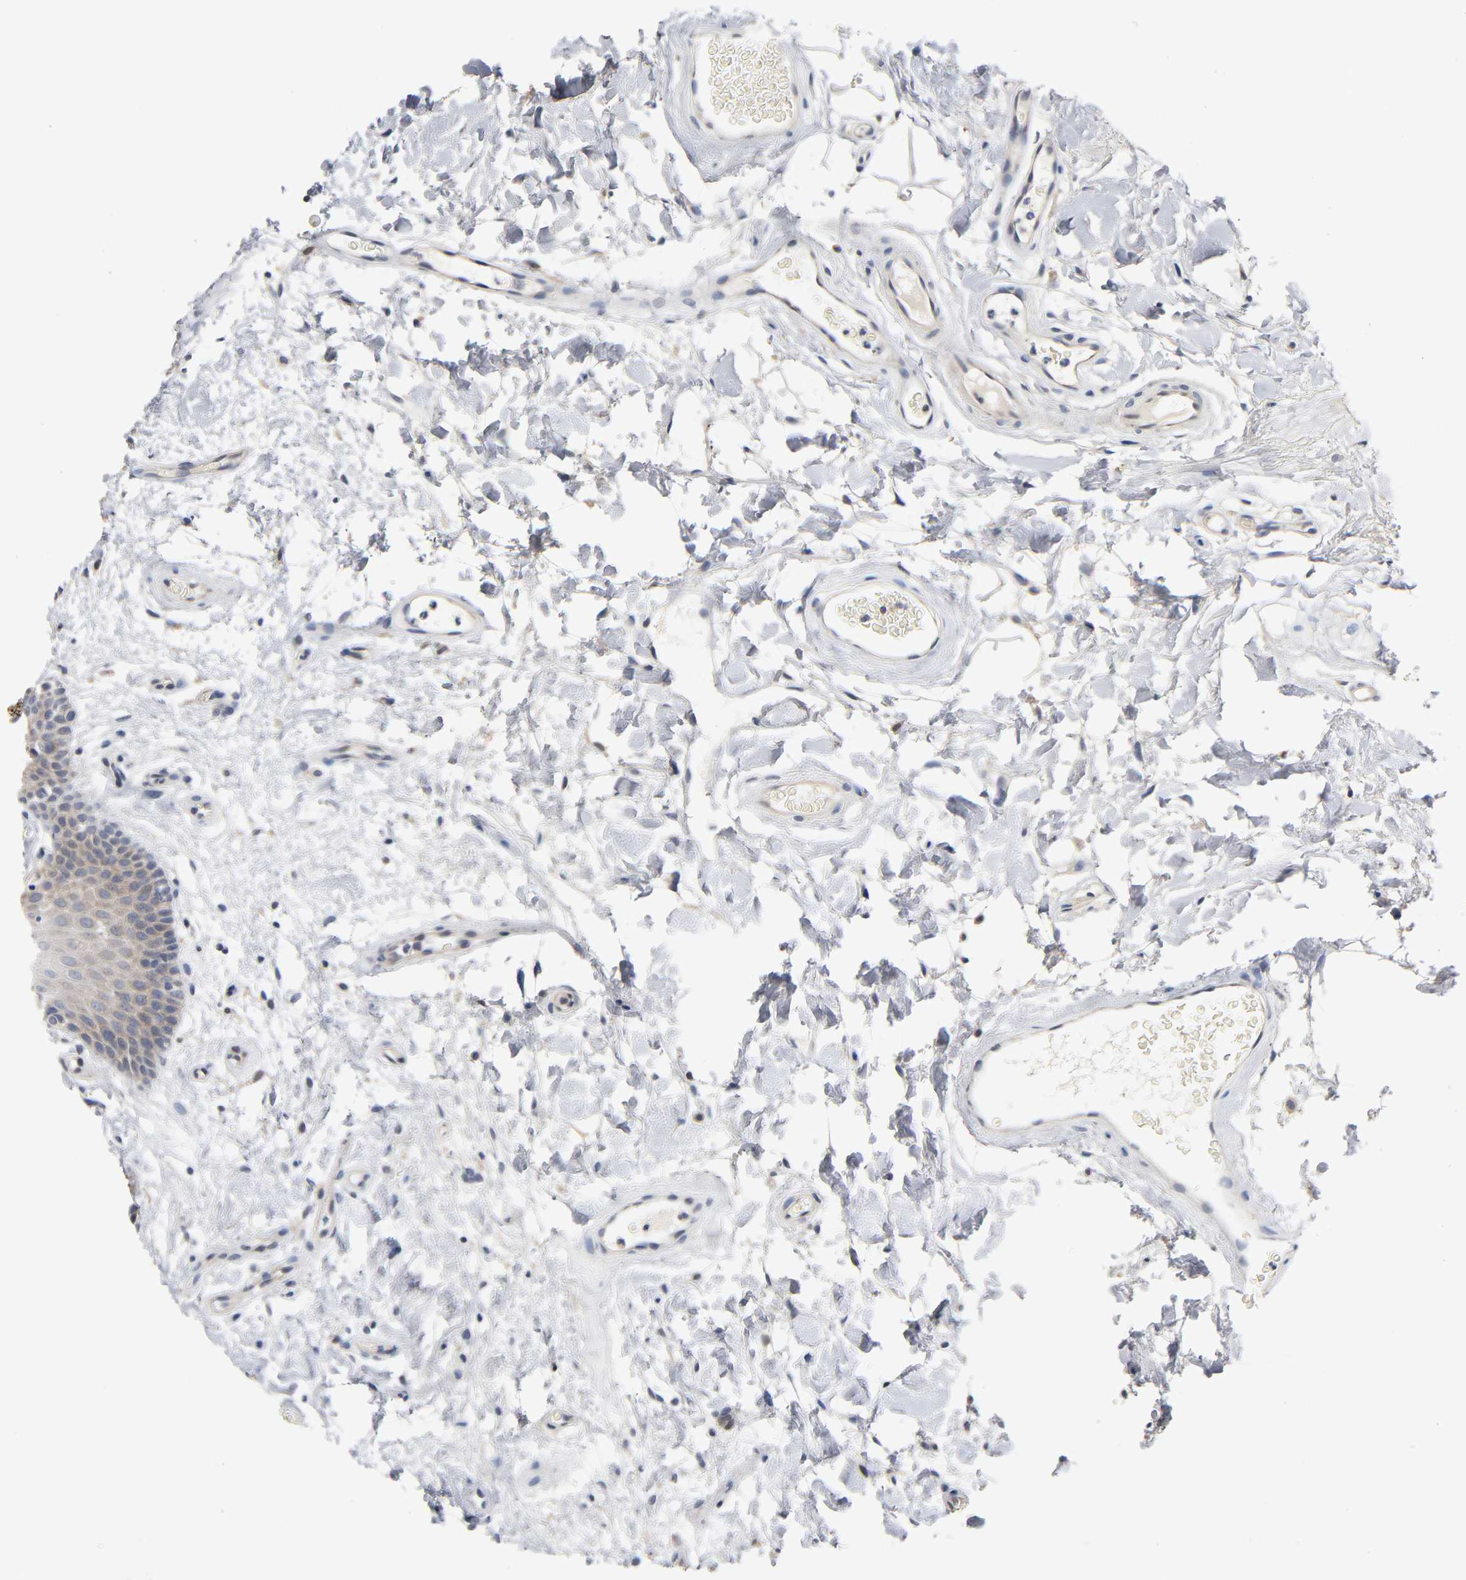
{"staining": {"intensity": "weak", "quantity": ">75%", "location": "cytoplasmic/membranous"}, "tissue": "oral mucosa", "cell_type": "Squamous epithelial cells", "image_type": "normal", "snomed": [{"axis": "morphology", "description": "Normal tissue, NOS"}, {"axis": "morphology", "description": "Squamous cell carcinoma, NOS"}, {"axis": "topography", "description": "Skeletal muscle"}, {"axis": "topography", "description": "Oral tissue"}, {"axis": "topography", "description": "Head-Neck"}], "caption": "This is an image of IHC staining of normal oral mucosa, which shows weak positivity in the cytoplasmic/membranous of squamous epithelial cells.", "gene": "FYN", "patient": {"sex": "male", "age": 71}}